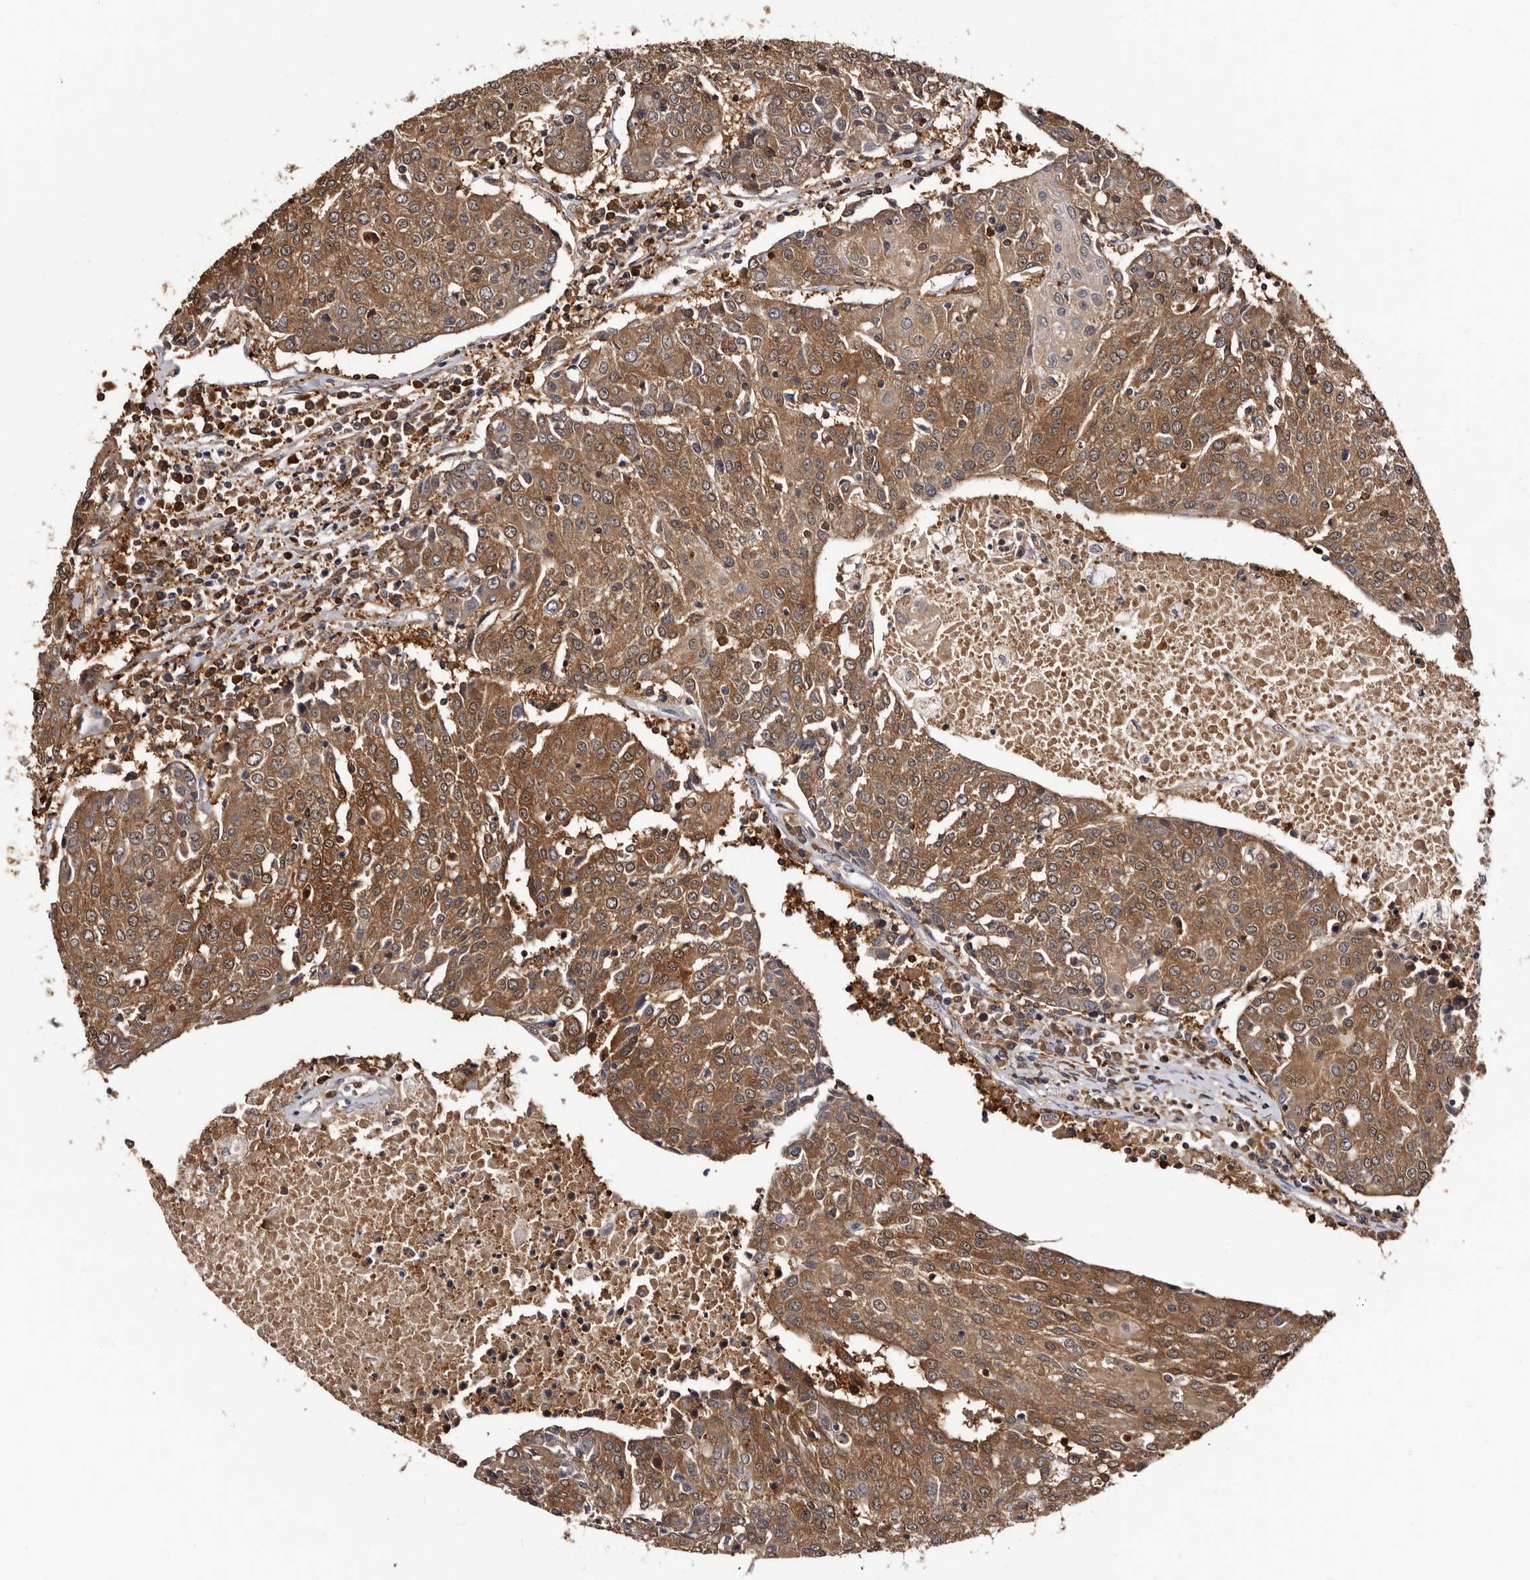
{"staining": {"intensity": "moderate", "quantity": ">75%", "location": "cytoplasmic/membranous"}, "tissue": "urothelial cancer", "cell_type": "Tumor cells", "image_type": "cancer", "snomed": [{"axis": "morphology", "description": "Urothelial carcinoma, High grade"}, {"axis": "topography", "description": "Urinary bladder"}], "caption": "Urothelial cancer tissue reveals moderate cytoplasmic/membranous staining in approximately >75% of tumor cells, visualized by immunohistochemistry.", "gene": "DNPH1", "patient": {"sex": "female", "age": 85}}